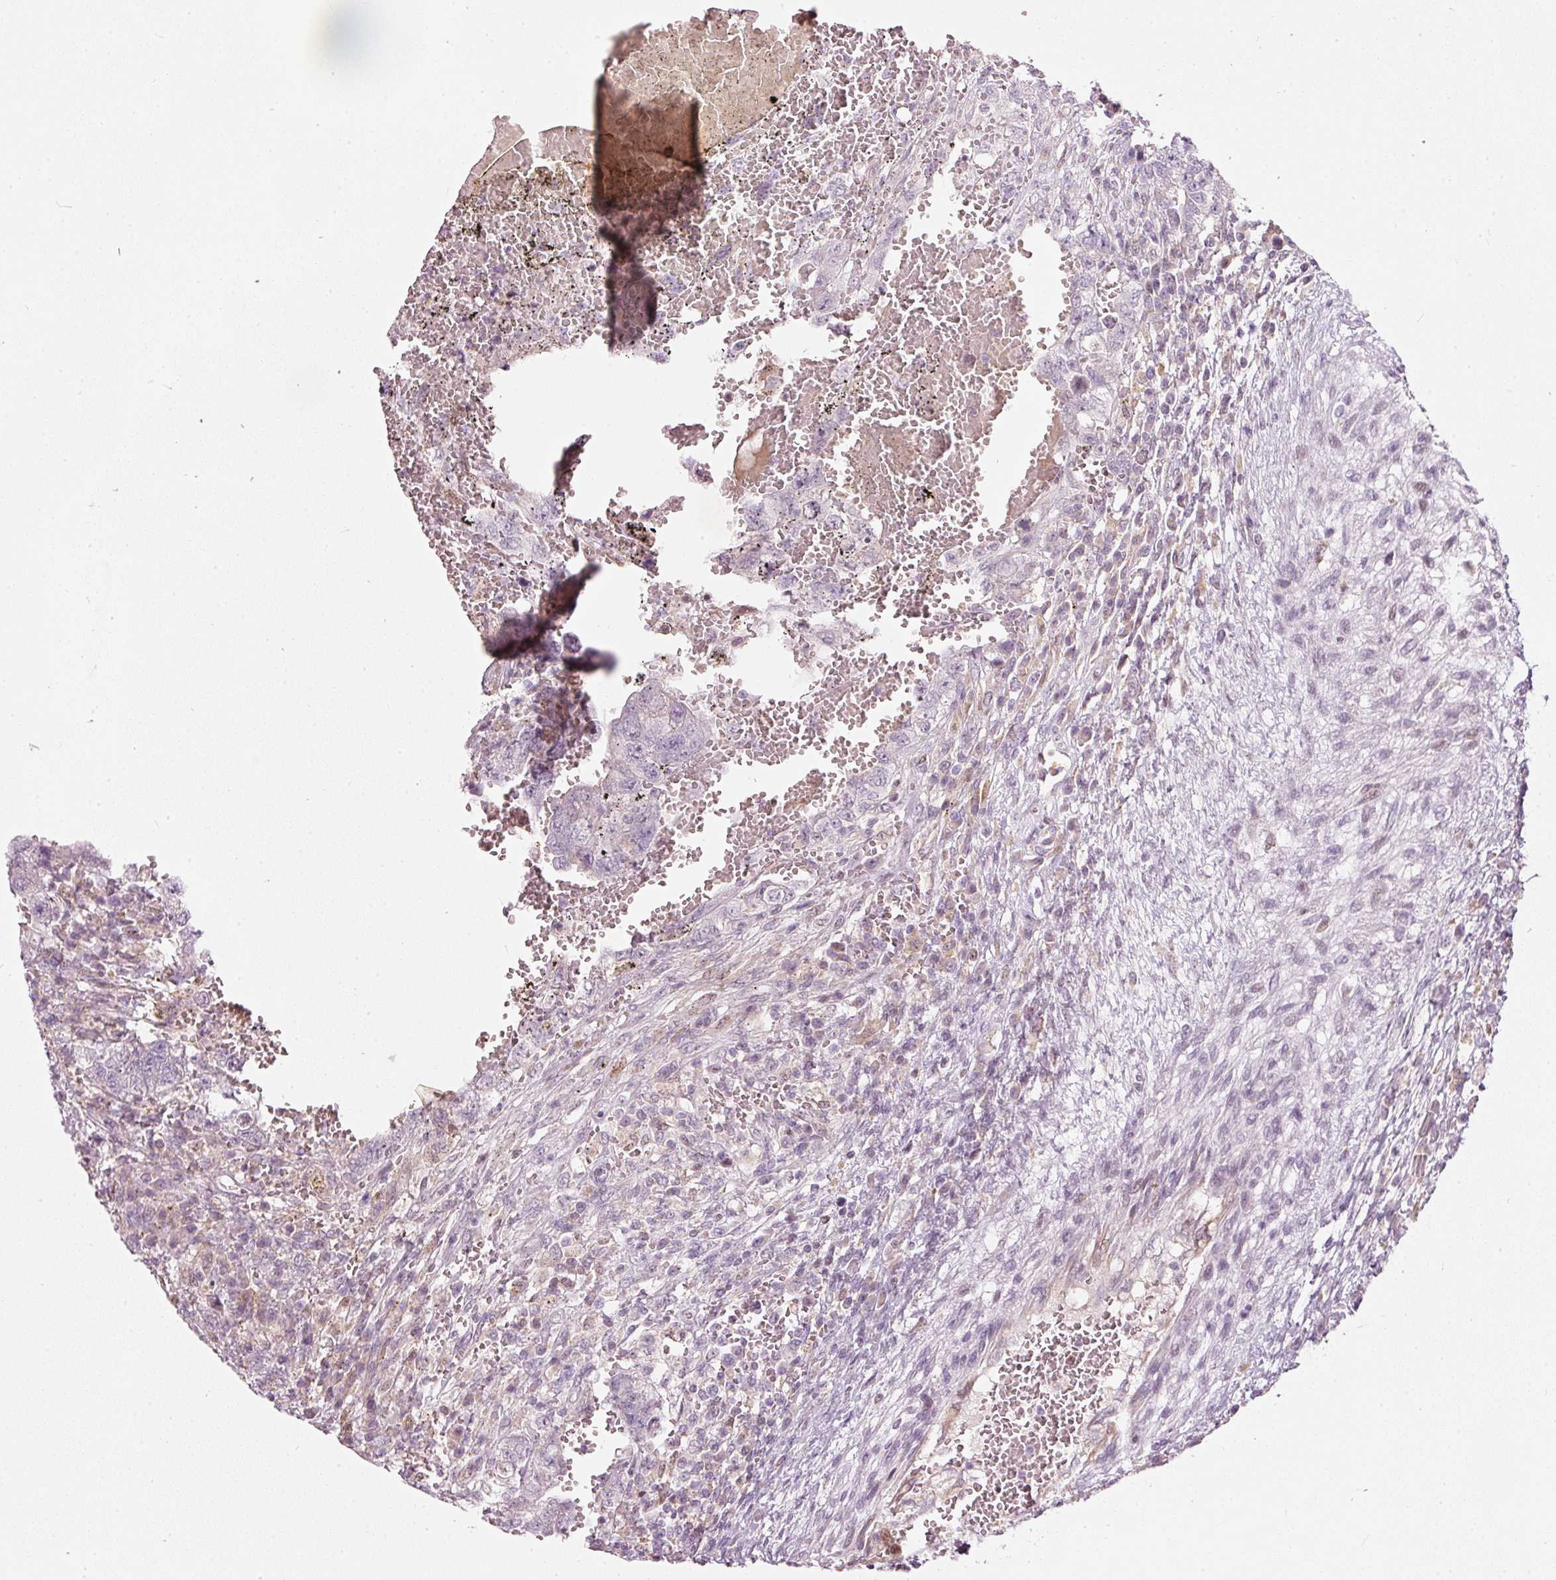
{"staining": {"intensity": "negative", "quantity": "none", "location": "none"}, "tissue": "testis cancer", "cell_type": "Tumor cells", "image_type": "cancer", "snomed": [{"axis": "morphology", "description": "Carcinoma, Embryonal, NOS"}, {"axis": "topography", "description": "Testis"}], "caption": "This is an IHC image of human testis embryonal carcinoma. There is no expression in tumor cells.", "gene": "RNF39", "patient": {"sex": "male", "age": 26}}